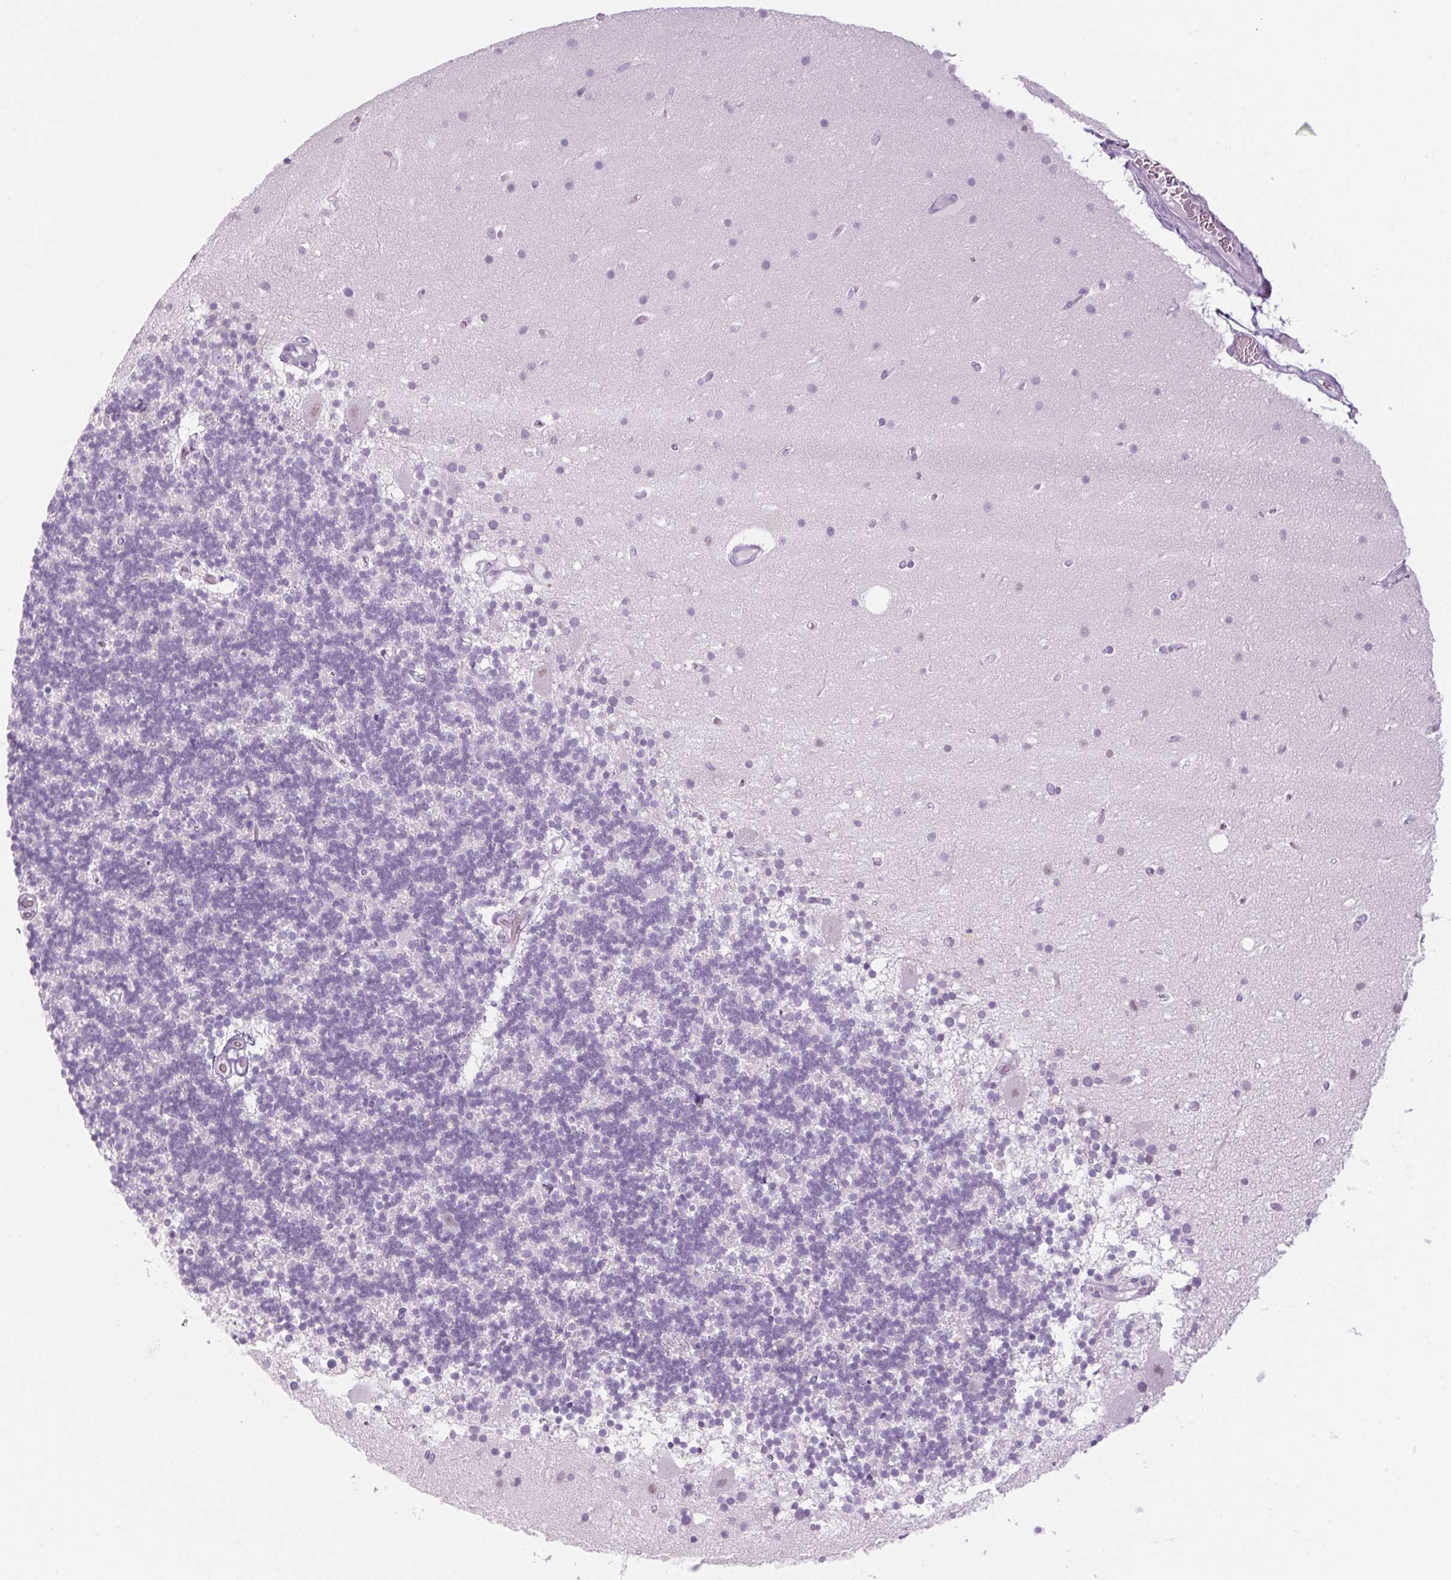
{"staining": {"intensity": "negative", "quantity": "none", "location": "none"}, "tissue": "cerebellum", "cell_type": "Cells in granular layer", "image_type": "normal", "snomed": [{"axis": "morphology", "description": "Normal tissue, NOS"}, {"axis": "topography", "description": "Cerebellum"}], "caption": "Protein analysis of normal cerebellum demonstrates no significant staining in cells in granular layer.", "gene": "RPTN", "patient": {"sex": "male", "age": 70}}